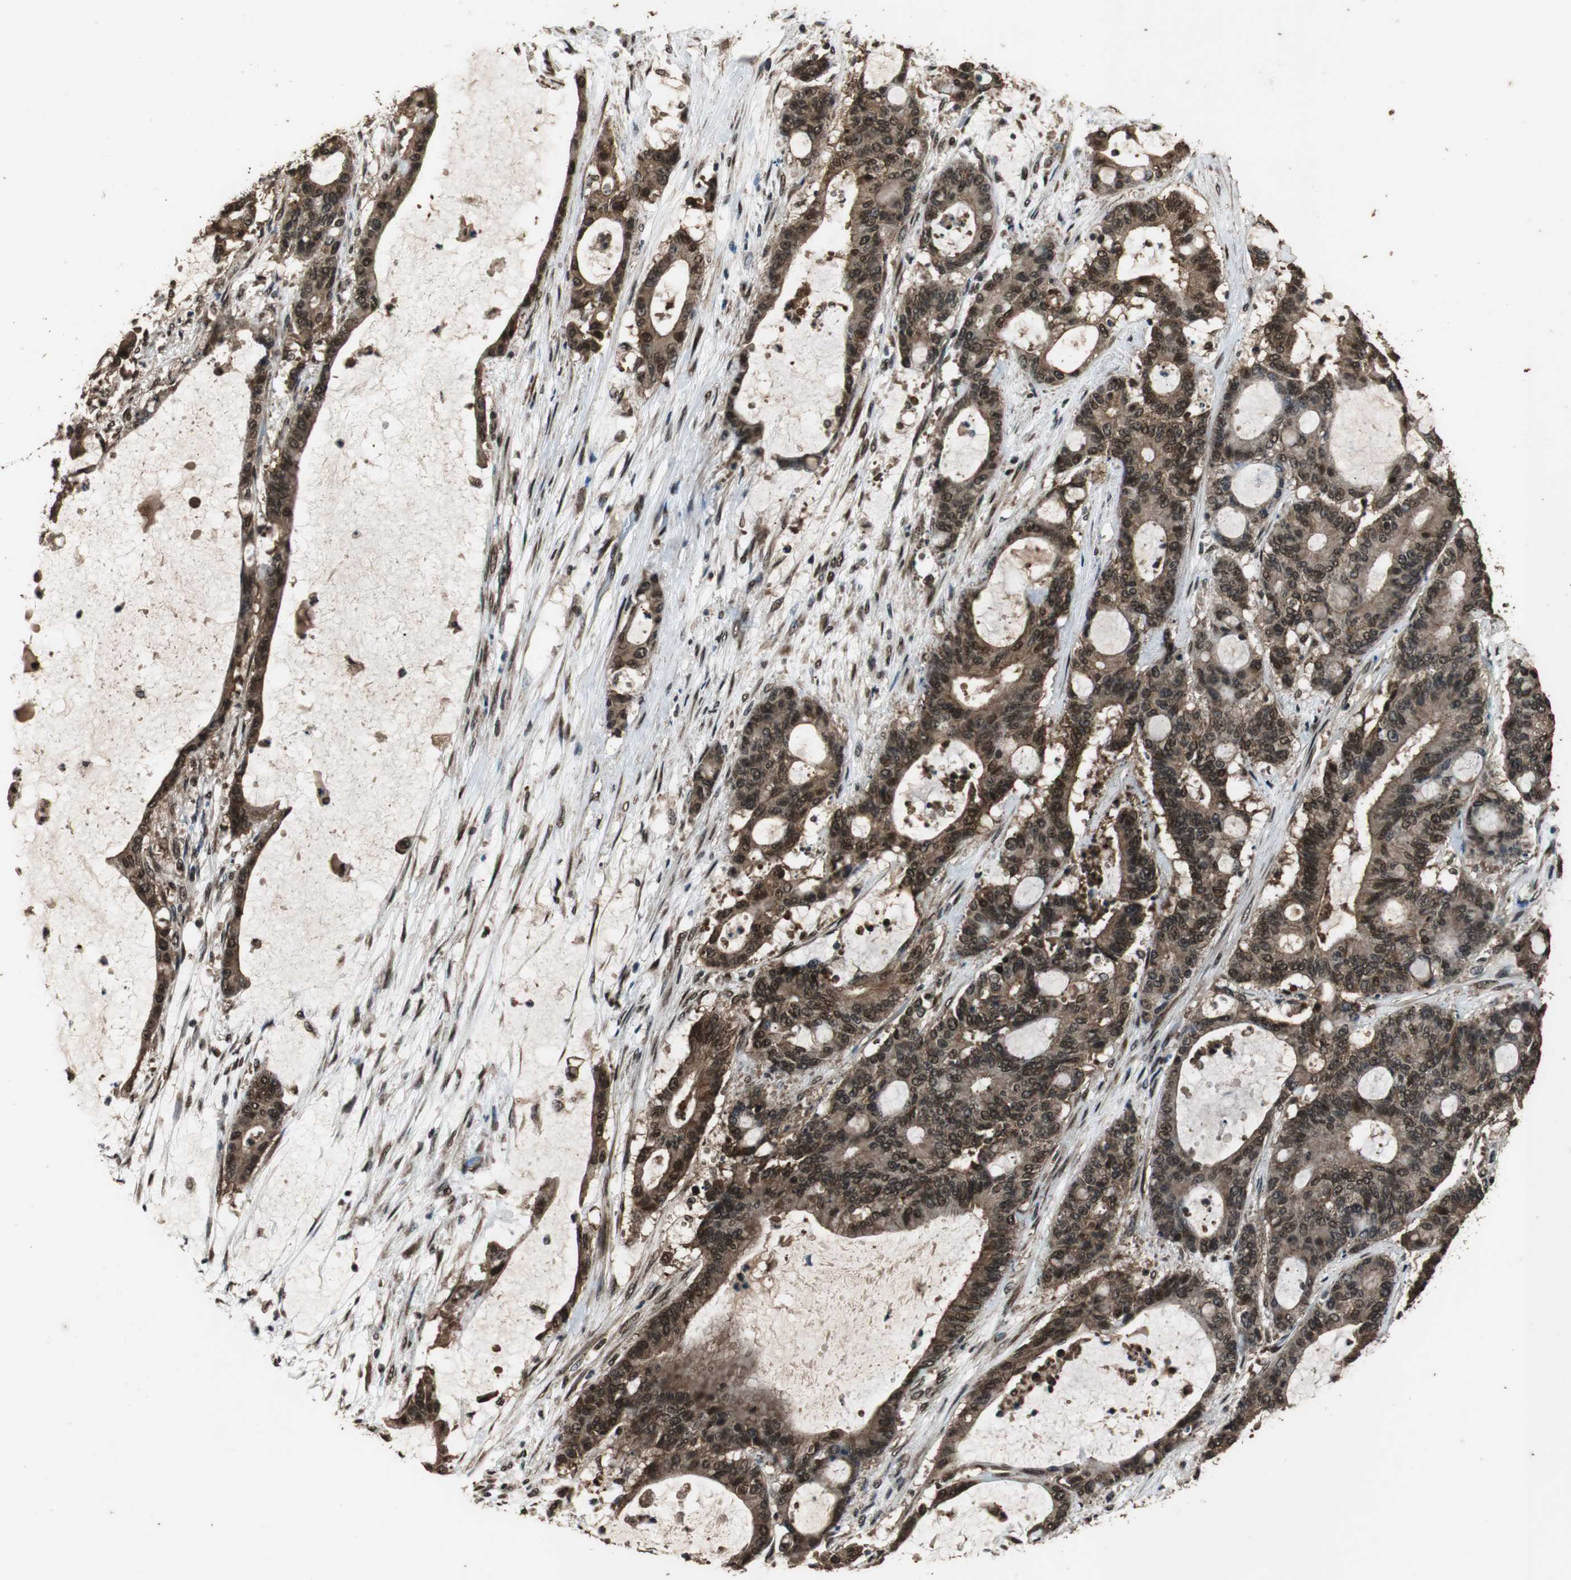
{"staining": {"intensity": "strong", "quantity": ">75%", "location": "cytoplasmic/membranous,nuclear"}, "tissue": "liver cancer", "cell_type": "Tumor cells", "image_type": "cancer", "snomed": [{"axis": "morphology", "description": "Cholangiocarcinoma"}, {"axis": "topography", "description": "Liver"}], "caption": "A micrograph of human liver cancer (cholangiocarcinoma) stained for a protein reveals strong cytoplasmic/membranous and nuclear brown staining in tumor cells.", "gene": "ZNF18", "patient": {"sex": "female", "age": 73}}